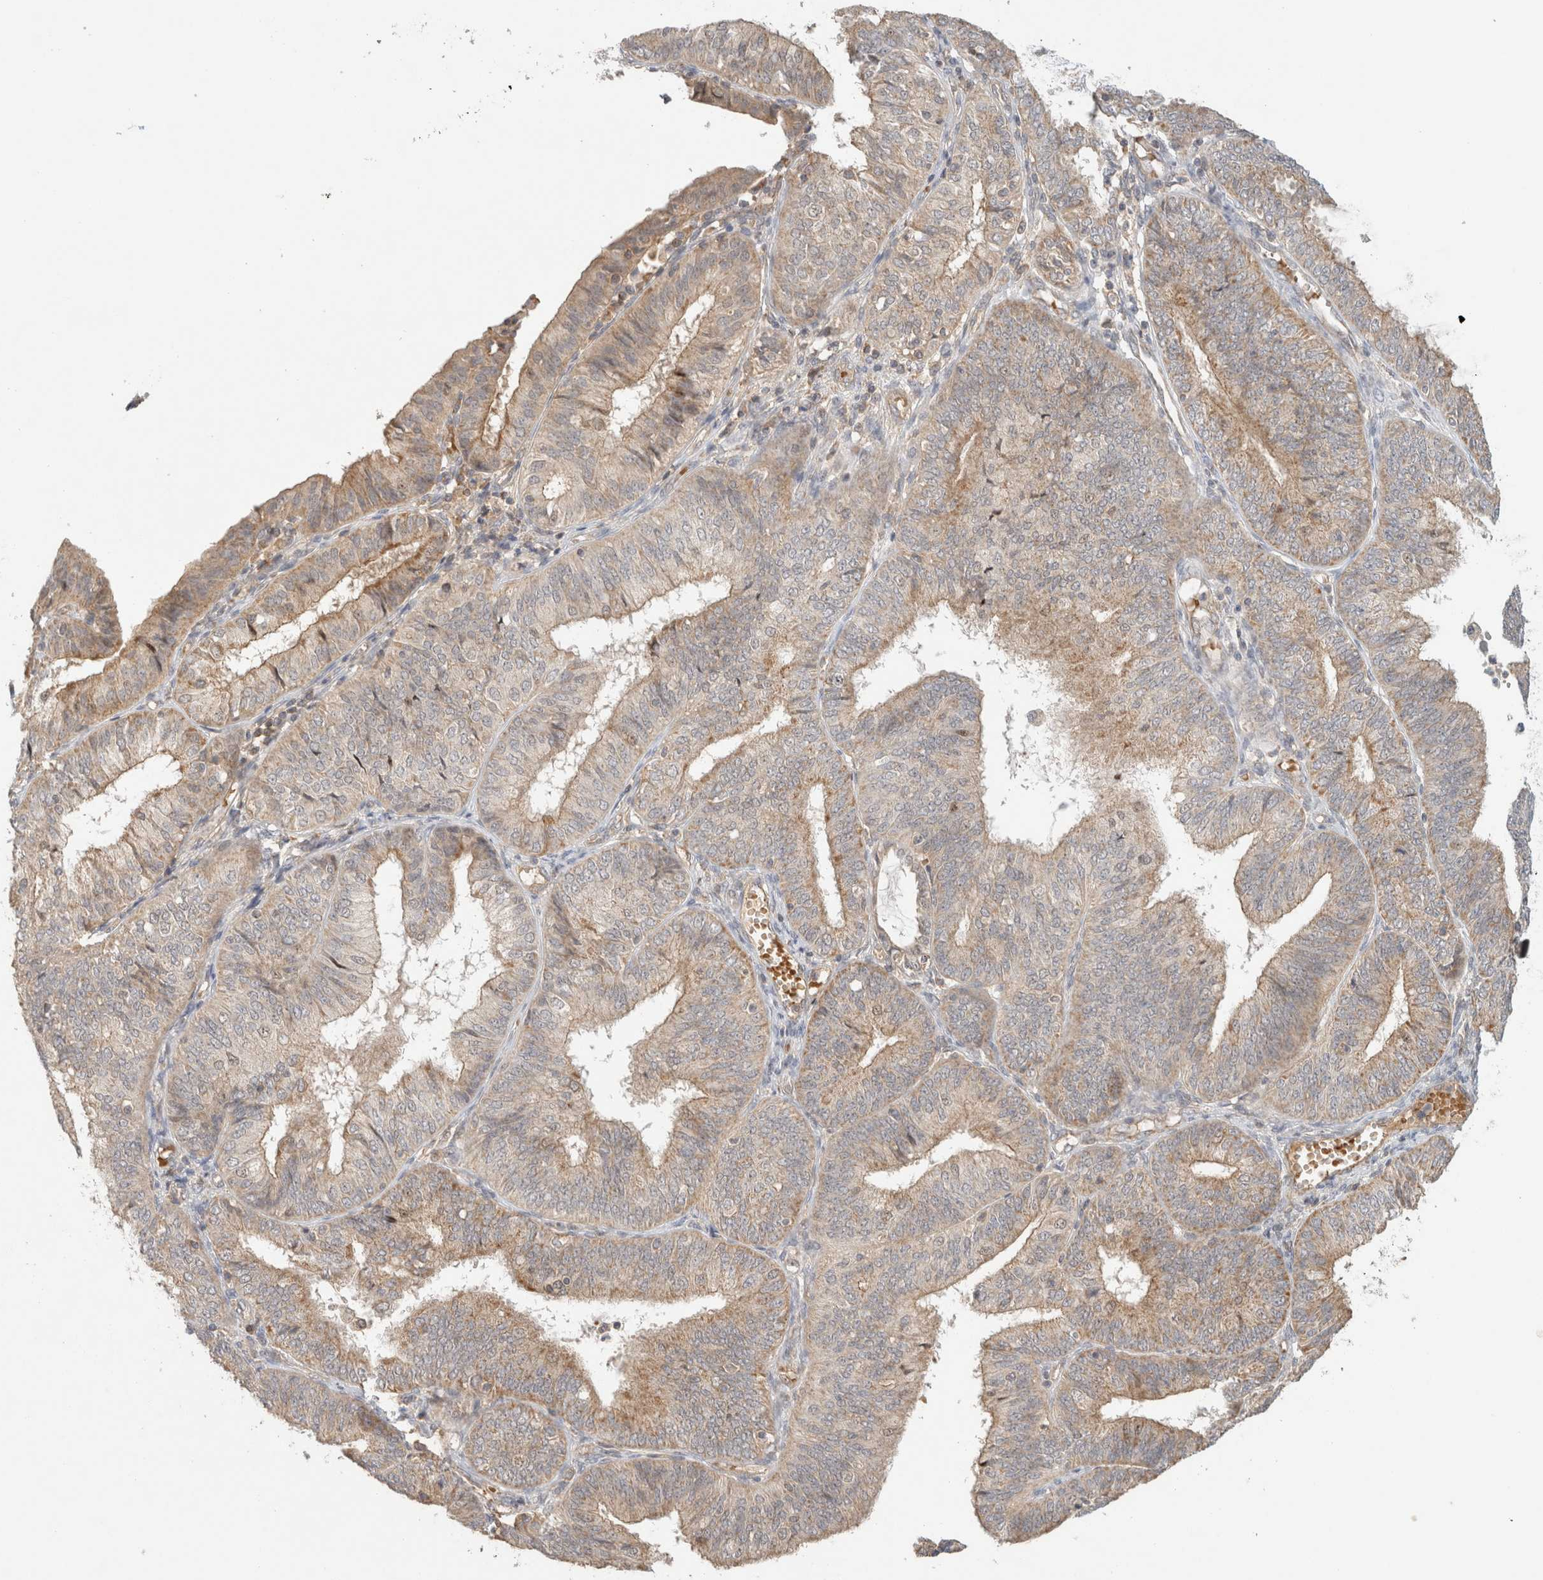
{"staining": {"intensity": "moderate", "quantity": ">75%", "location": "cytoplasmic/membranous"}, "tissue": "endometrial cancer", "cell_type": "Tumor cells", "image_type": "cancer", "snomed": [{"axis": "morphology", "description": "Adenocarcinoma, NOS"}, {"axis": "topography", "description": "Endometrium"}], "caption": "Endometrial adenocarcinoma stained for a protein (brown) shows moderate cytoplasmic/membranous positive expression in approximately >75% of tumor cells.", "gene": "MRM3", "patient": {"sex": "female", "age": 58}}